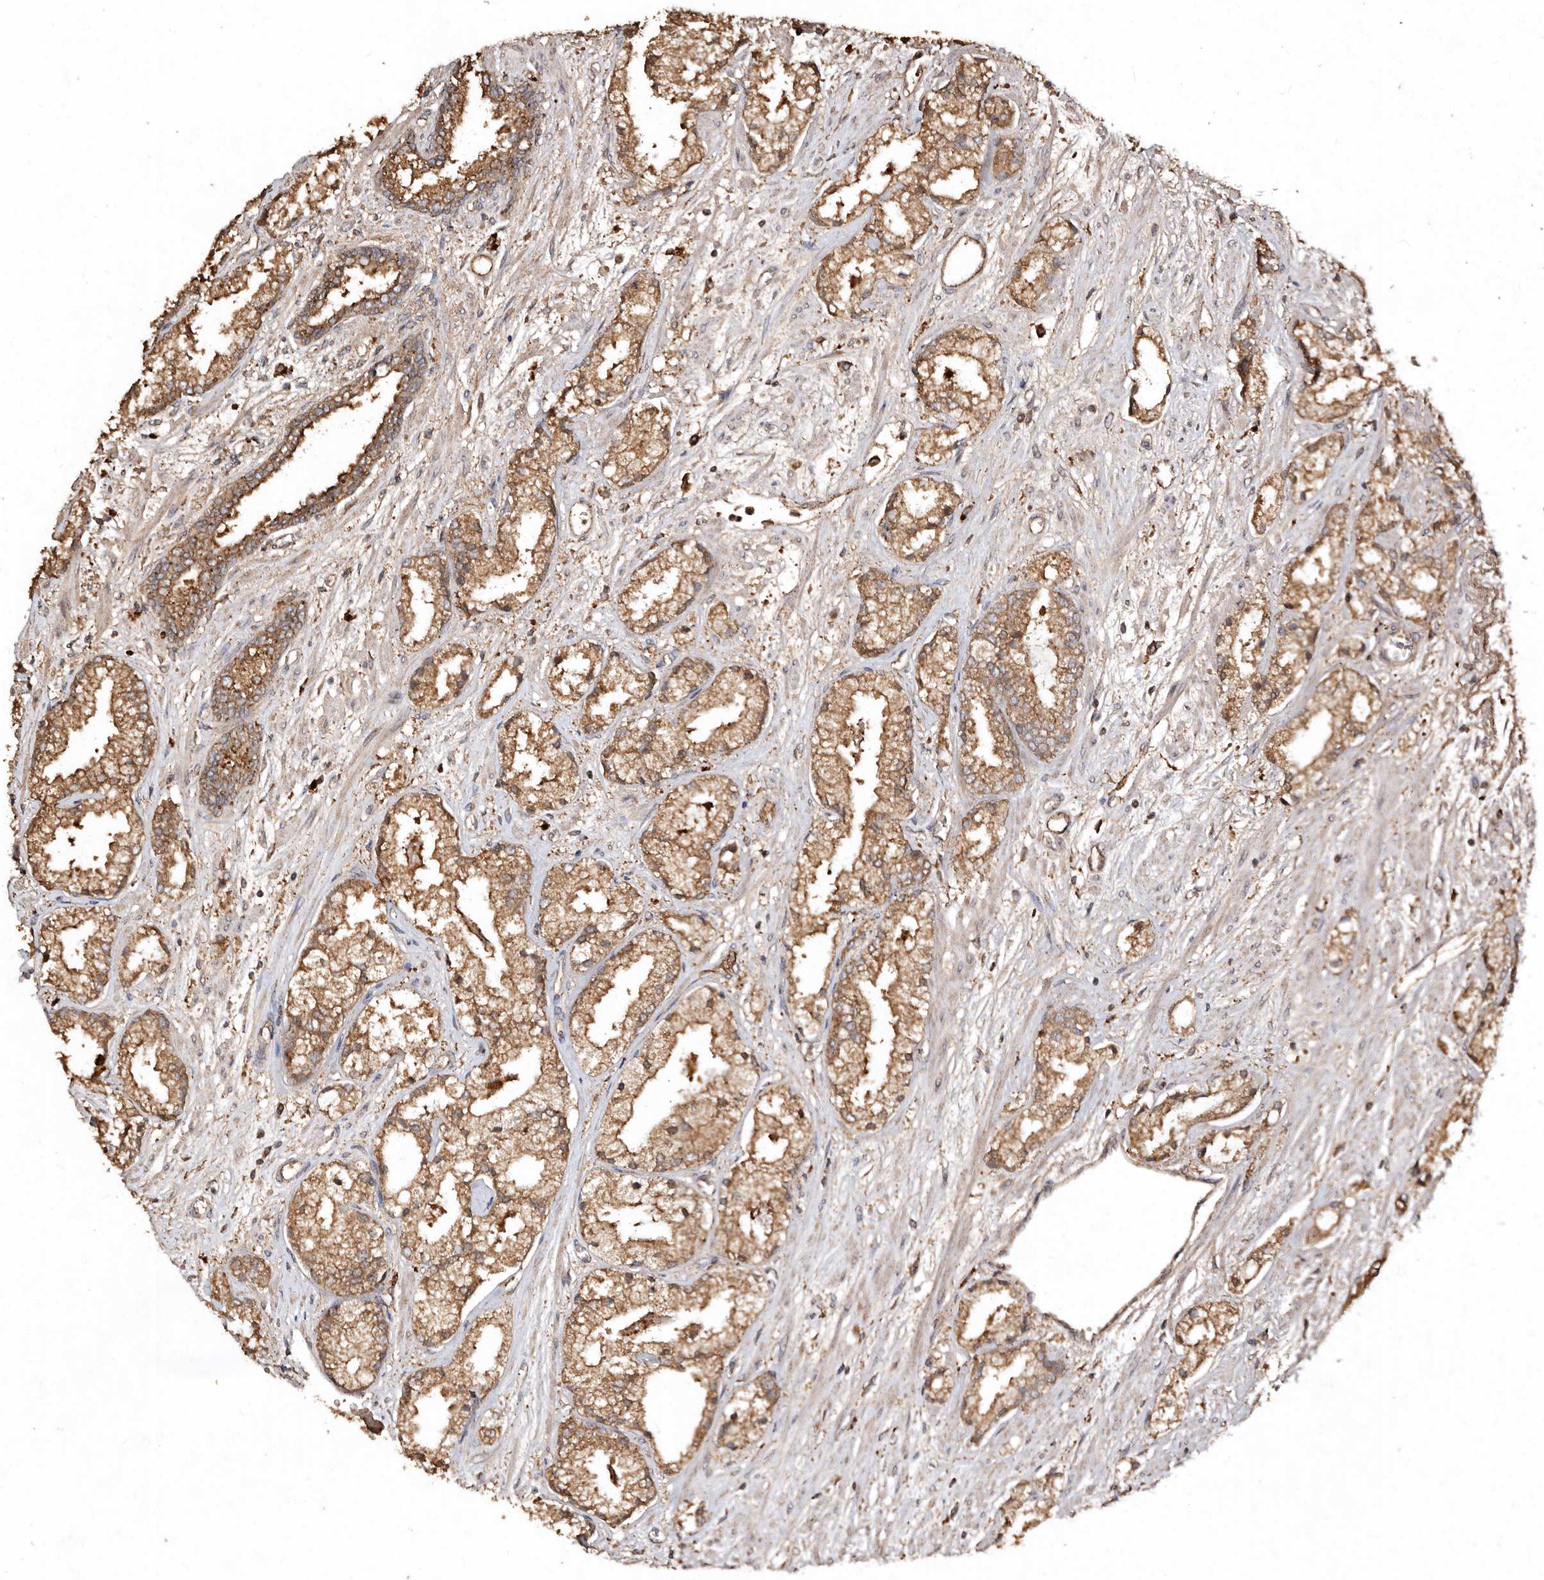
{"staining": {"intensity": "moderate", "quantity": ">75%", "location": "cytoplasmic/membranous"}, "tissue": "prostate cancer", "cell_type": "Tumor cells", "image_type": "cancer", "snomed": [{"axis": "morphology", "description": "Adenocarcinoma, High grade"}, {"axis": "topography", "description": "Prostate"}], "caption": "Protein expression analysis of human prostate cancer reveals moderate cytoplasmic/membranous expression in about >75% of tumor cells. Using DAB (brown) and hematoxylin (blue) stains, captured at high magnification using brightfield microscopy.", "gene": "FARS2", "patient": {"sex": "male", "age": 50}}